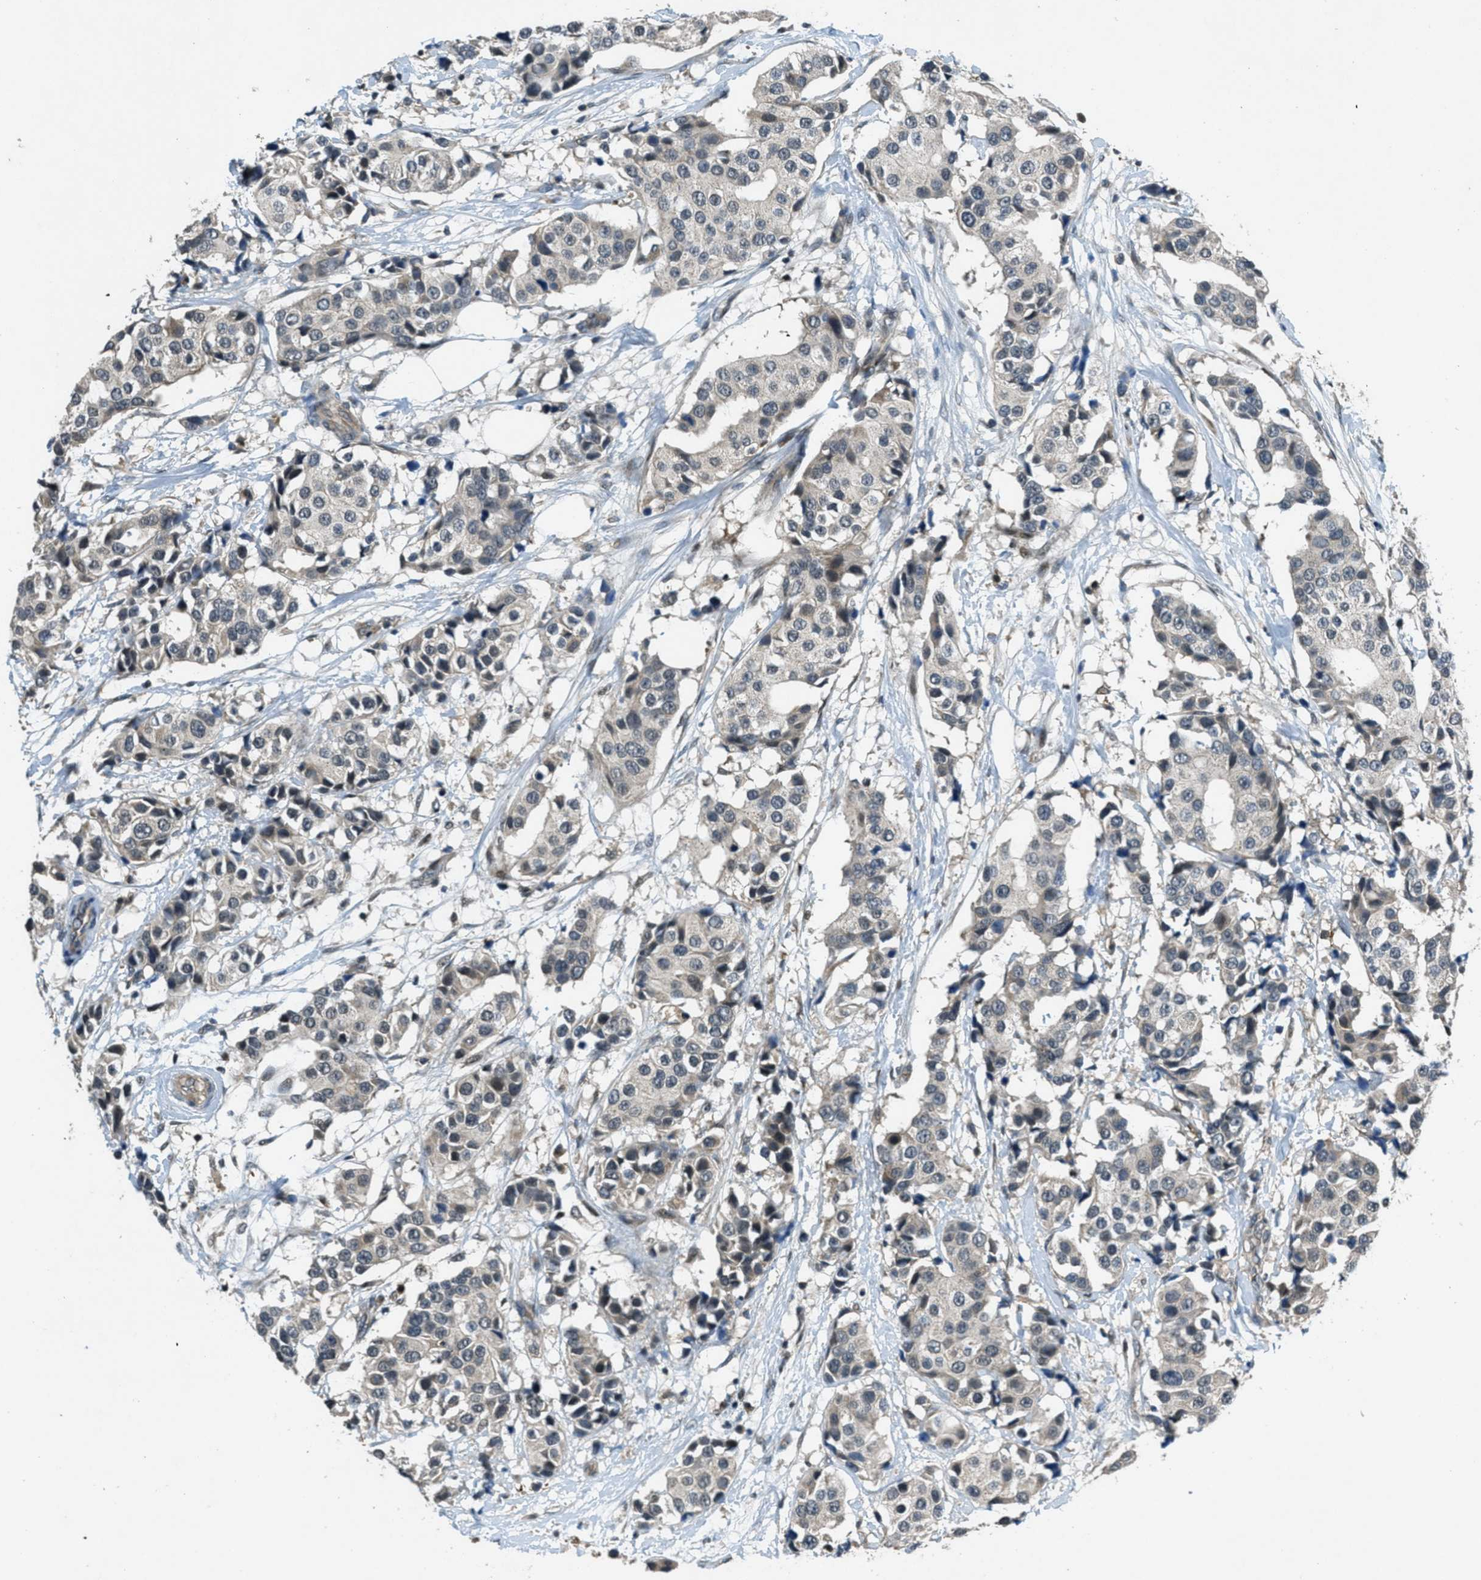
{"staining": {"intensity": "weak", "quantity": "<25%", "location": "cytoplasmic/membranous"}, "tissue": "breast cancer", "cell_type": "Tumor cells", "image_type": "cancer", "snomed": [{"axis": "morphology", "description": "Normal tissue, NOS"}, {"axis": "morphology", "description": "Duct carcinoma"}, {"axis": "topography", "description": "Breast"}], "caption": "Invasive ductal carcinoma (breast) stained for a protein using immunohistochemistry reveals no positivity tumor cells.", "gene": "DUSP6", "patient": {"sex": "female", "age": 39}}